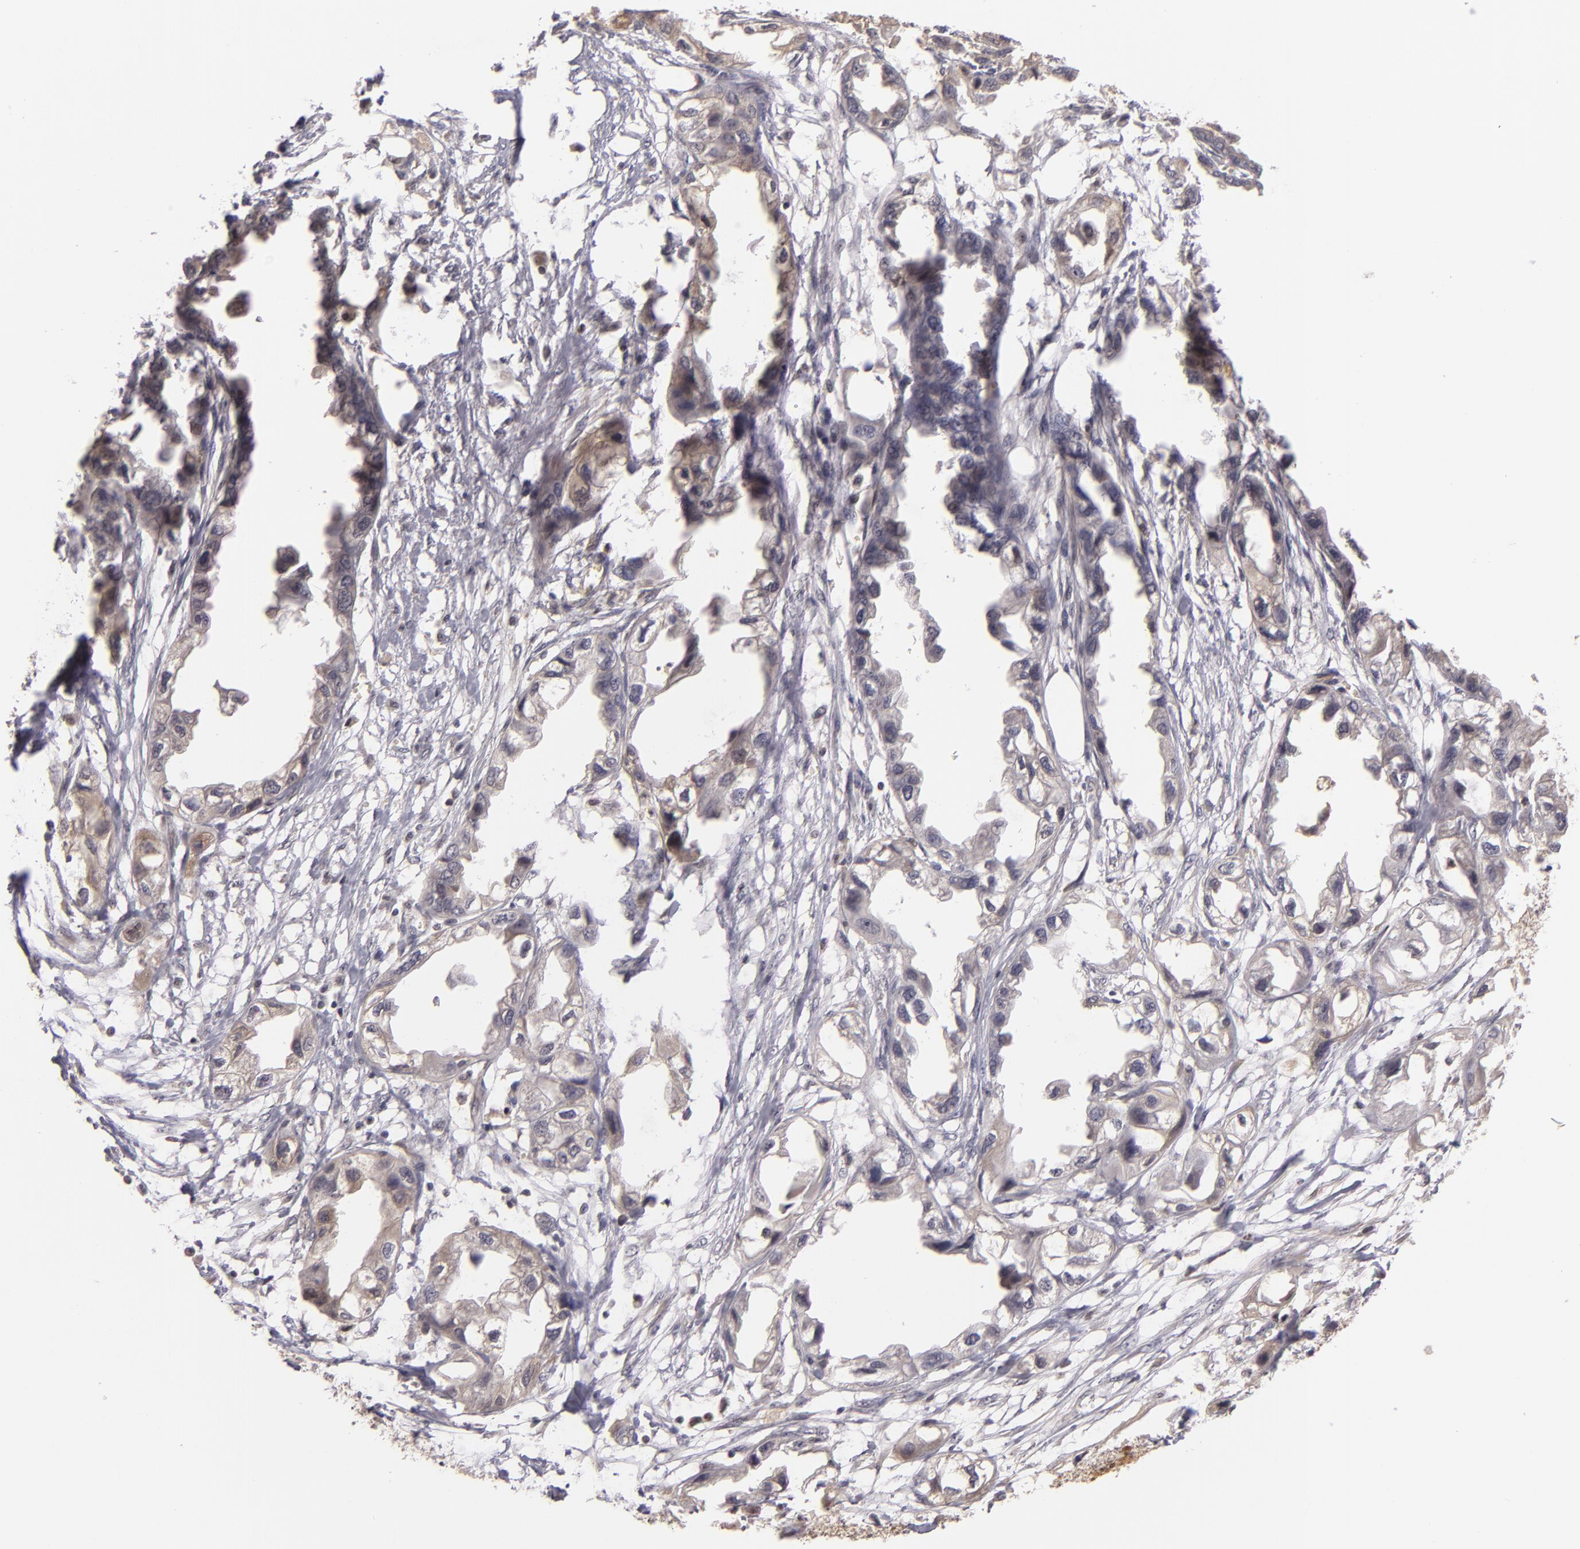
{"staining": {"intensity": "weak", "quantity": ">75%", "location": "cytoplasmic/membranous"}, "tissue": "endometrial cancer", "cell_type": "Tumor cells", "image_type": "cancer", "snomed": [{"axis": "morphology", "description": "Adenocarcinoma, NOS"}, {"axis": "topography", "description": "Endometrium"}], "caption": "Tumor cells show weak cytoplasmic/membranous expression in about >75% of cells in endometrial cancer.", "gene": "LRG1", "patient": {"sex": "female", "age": 67}}